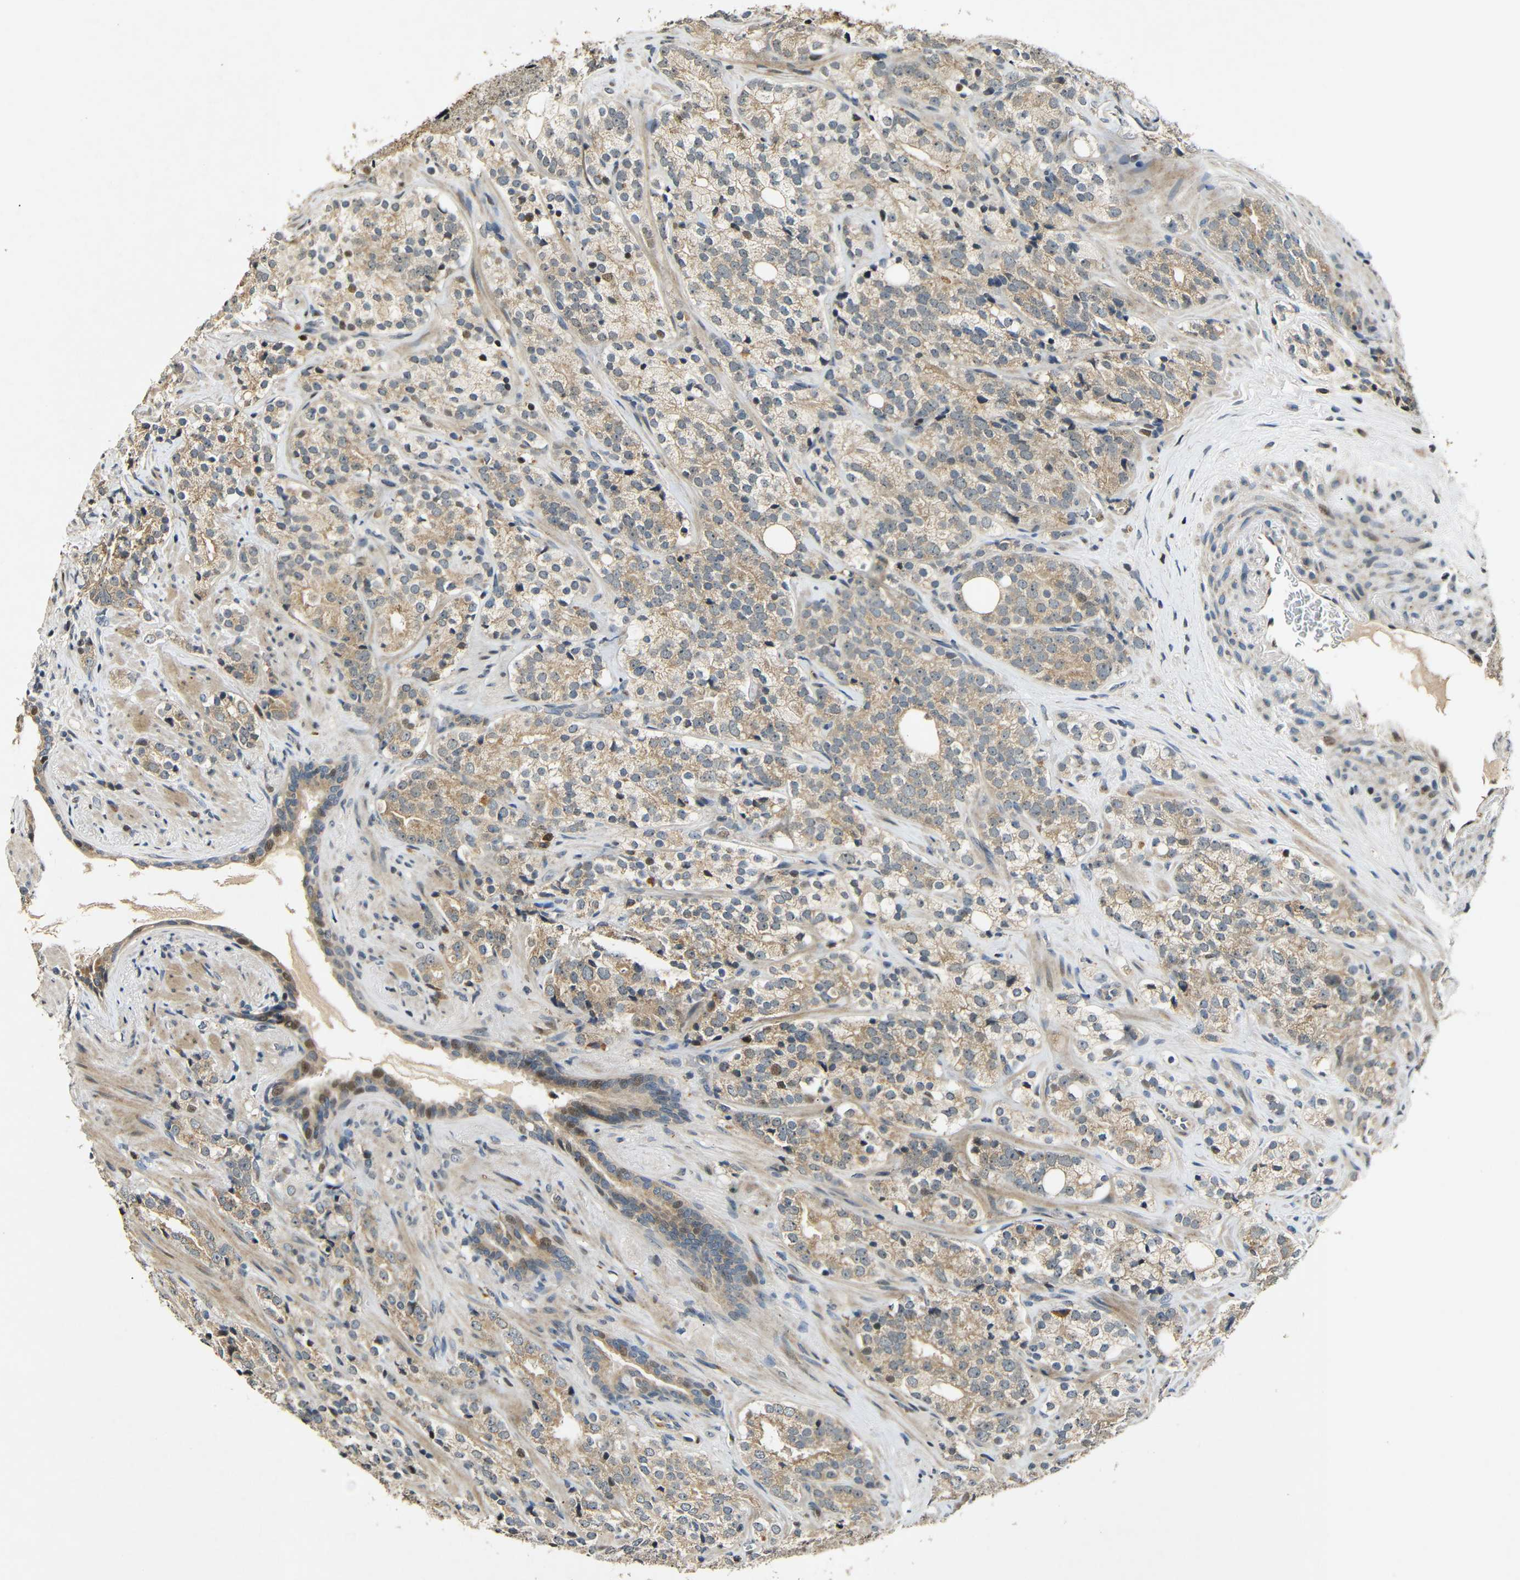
{"staining": {"intensity": "moderate", "quantity": ">75%", "location": "cytoplasmic/membranous"}, "tissue": "prostate cancer", "cell_type": "Tumor cells", "image_type": "cancer", "snomed": [{"axis": "morphology", "description": "Adenocarcinoma, High grade"}, {"axis": "topography", "description": "Prostate"}], "caption": "This is an image of immunohistochemistry staining of prostate cancer, which shows moderate staining in the cytoplasmic/membranous of tumor cells.", "gene": "KAZALD1", "patient": {"sex": "male", "age": 71}}